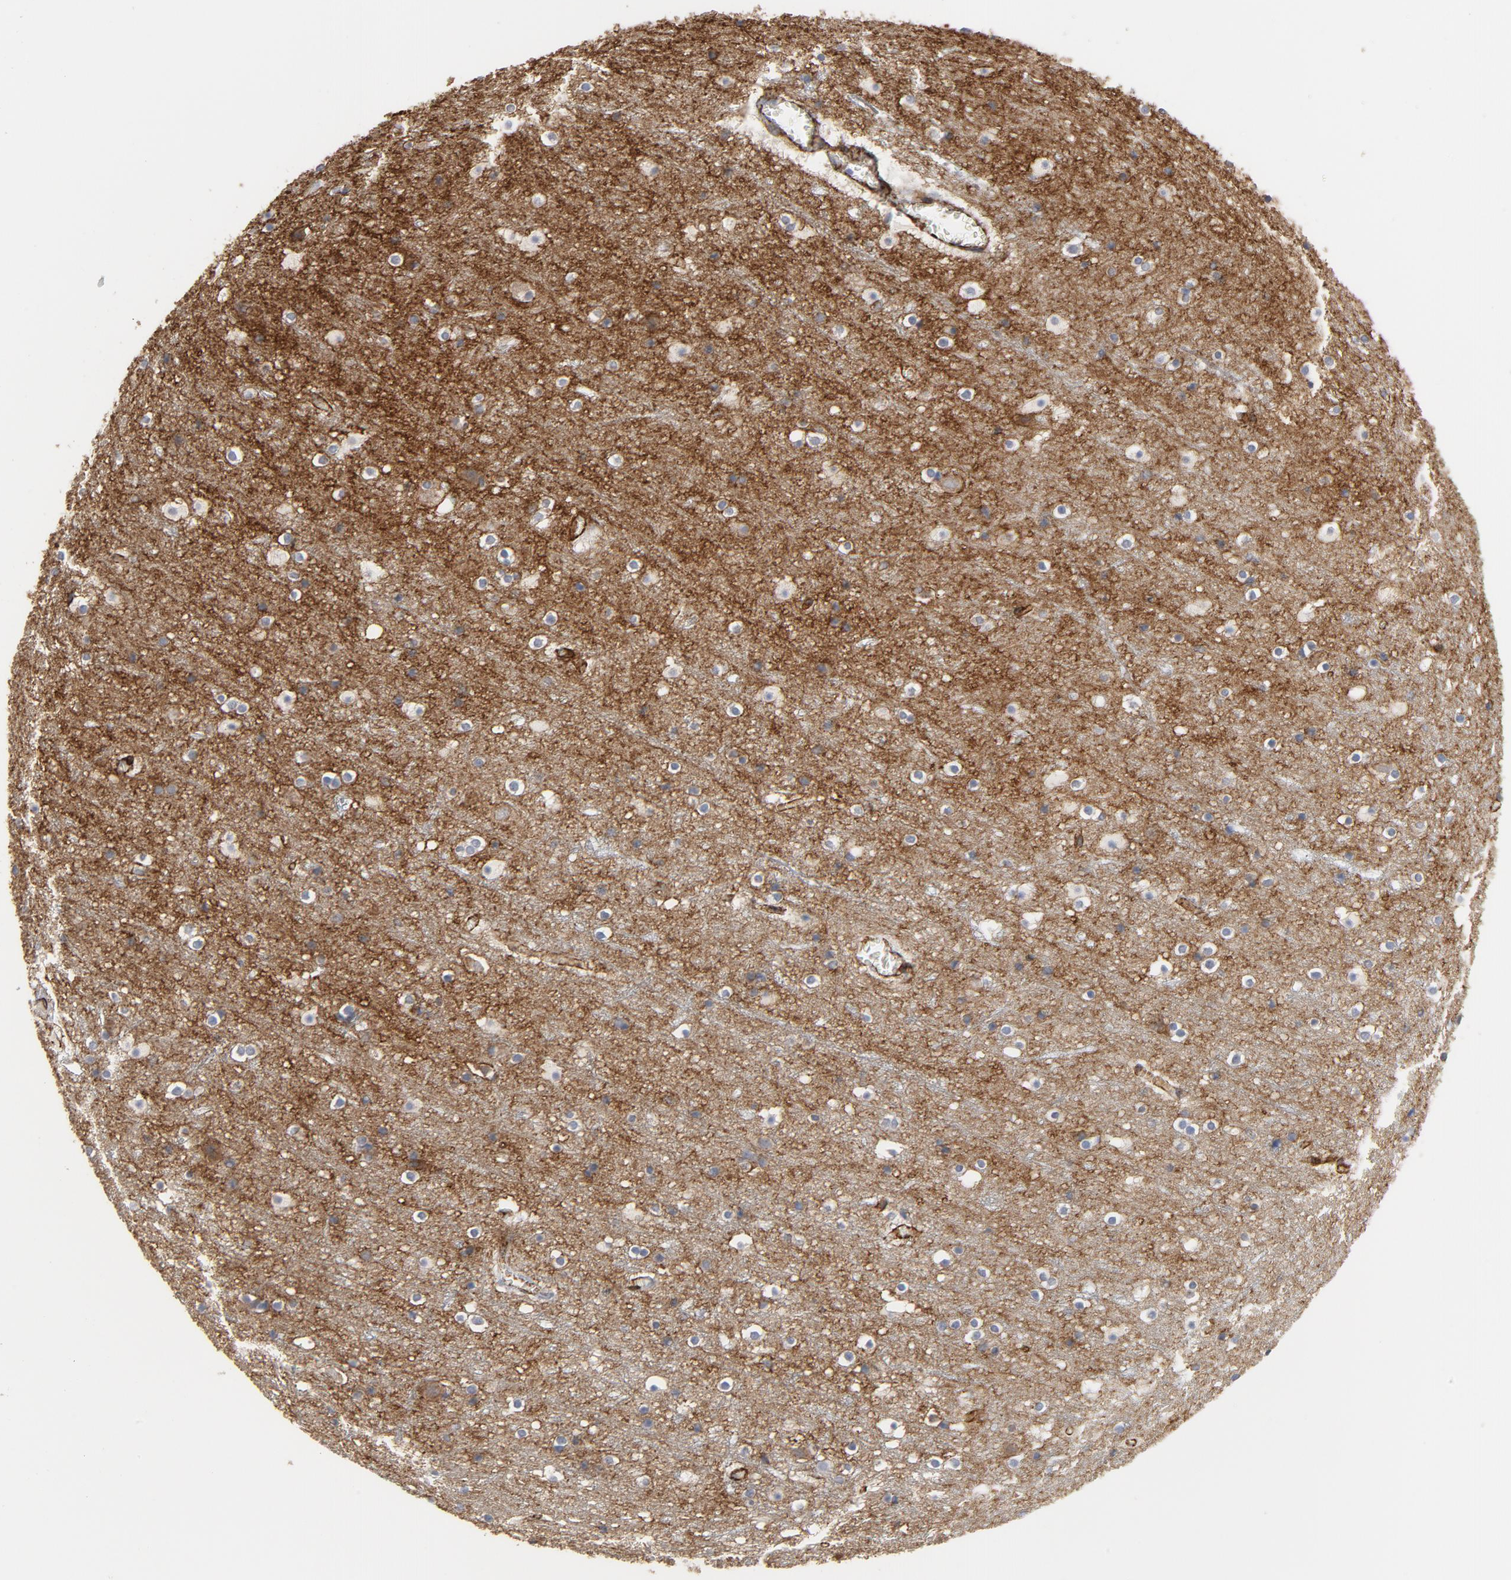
{"staining": {"intensity": "moderate", "quantity": ">75%", "location": "cytoplasmic/membranous"}, "tissue": "cerebral cortex", "cell_type": "Endothelial cells", "image_type": "normal", "snomed": [{"axis": "morphology", "description": "Normal tissue, NOS"}, {"axis": "topography", "description": "Cerebral cortex"}], "caption": "High-power microscopy captured an immunohistochemistry micrograph of unremarkable cerebral cortex, revealing moderate cytoplasmic/membranous positivity in about >75% of endothelial cells. (Stains: DAB in brown, nuclei in blue, Microscopy: brightfield microscopy at high magnification).", "gene": "GNG2", "patient": {"sex": "male", "age": 45}}